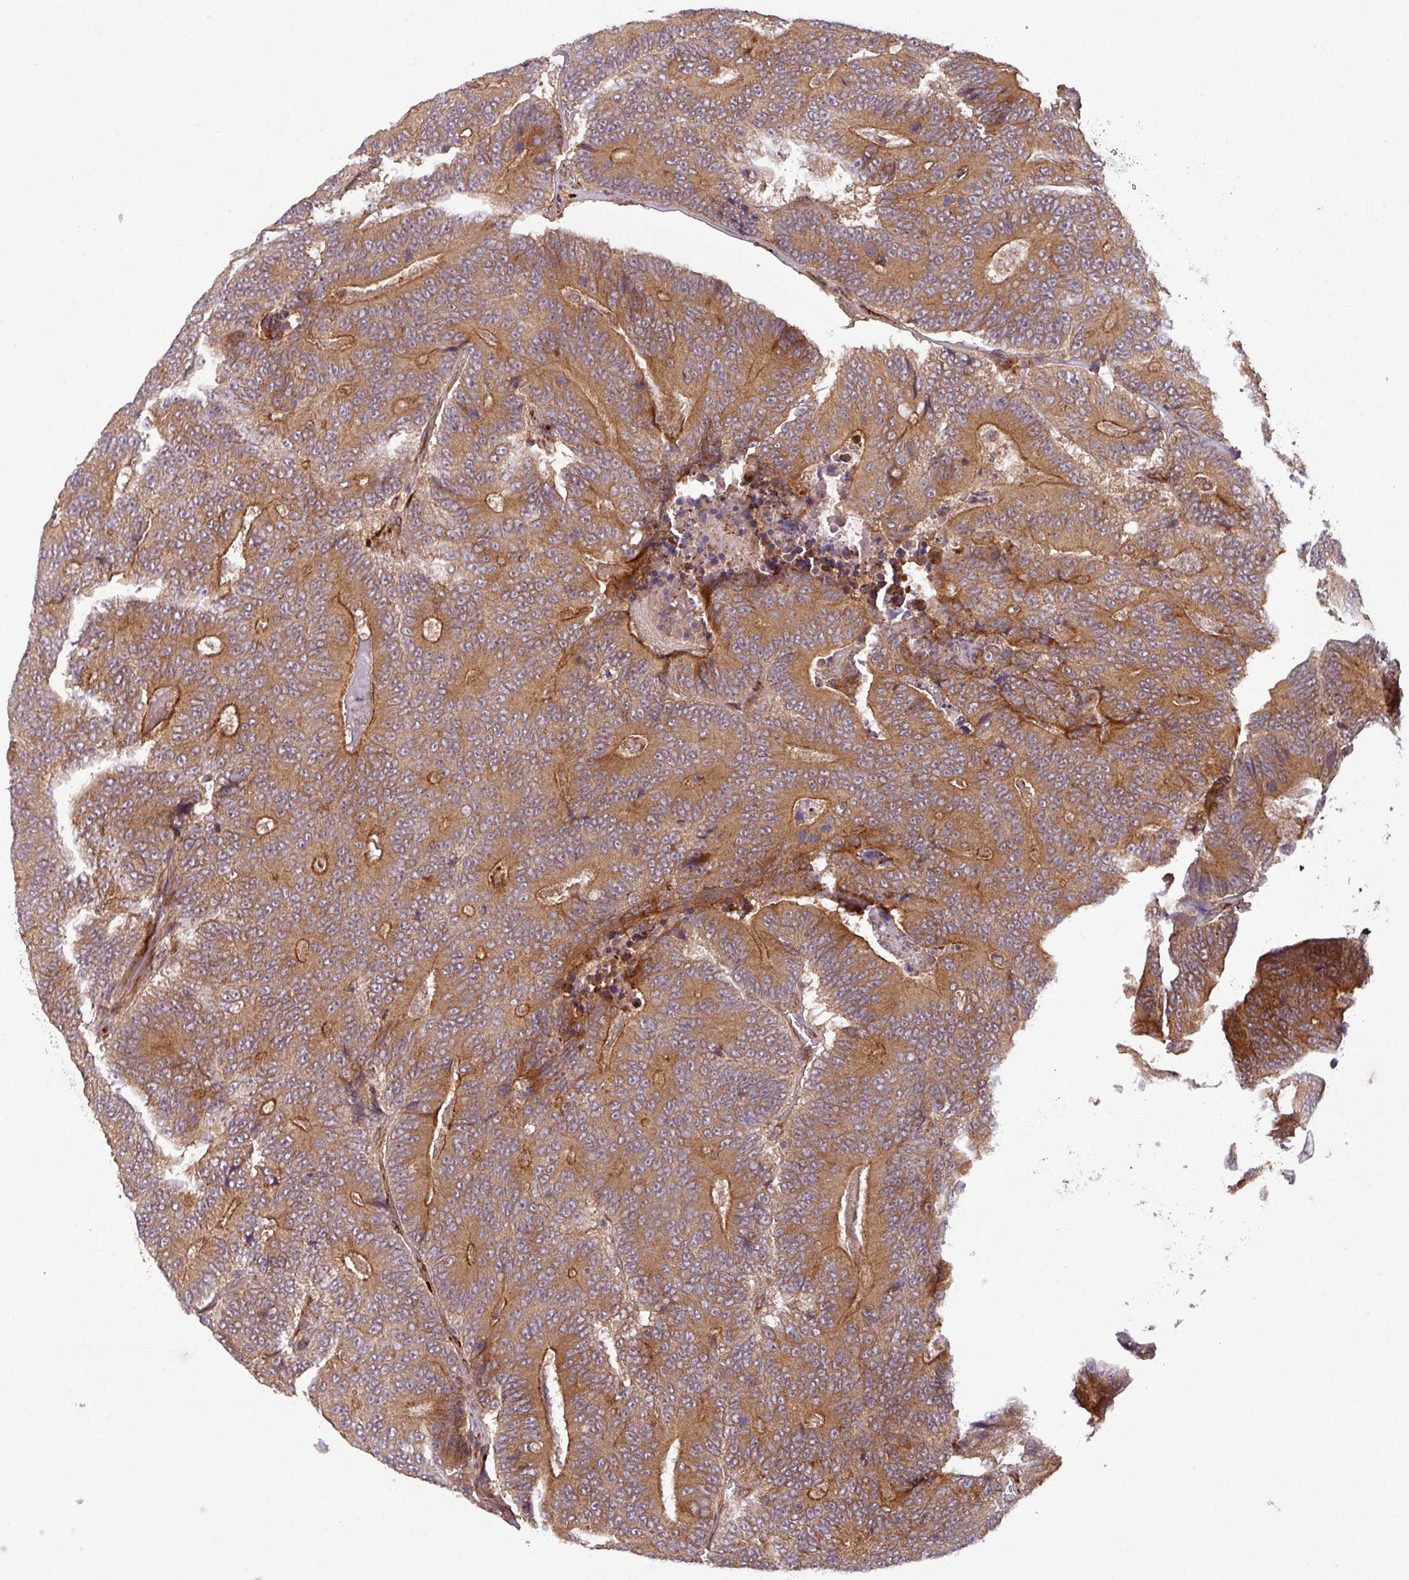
{"staining": {"intensity": "moderate", "quantity": ">75%", "location": "cytoplasmic/membranous"}, "tissue": "colorectal cancer", "cell_type": "Tumor cells", "image_type": "cancer", "snomed": [{"axis": "morphology", "description": "Adenocarcinoma, NOS"}, {"axis": "topography", "description": "Colon"}], "caption": "The histopathology image displays a brown stain indicating the presence of a protein in the cytoplasmic/membranous of tumor cells in colorectal cancer (adenocarcinoma).", "gene": "ART1", "patient": {"sex": "male", "age": 83}}